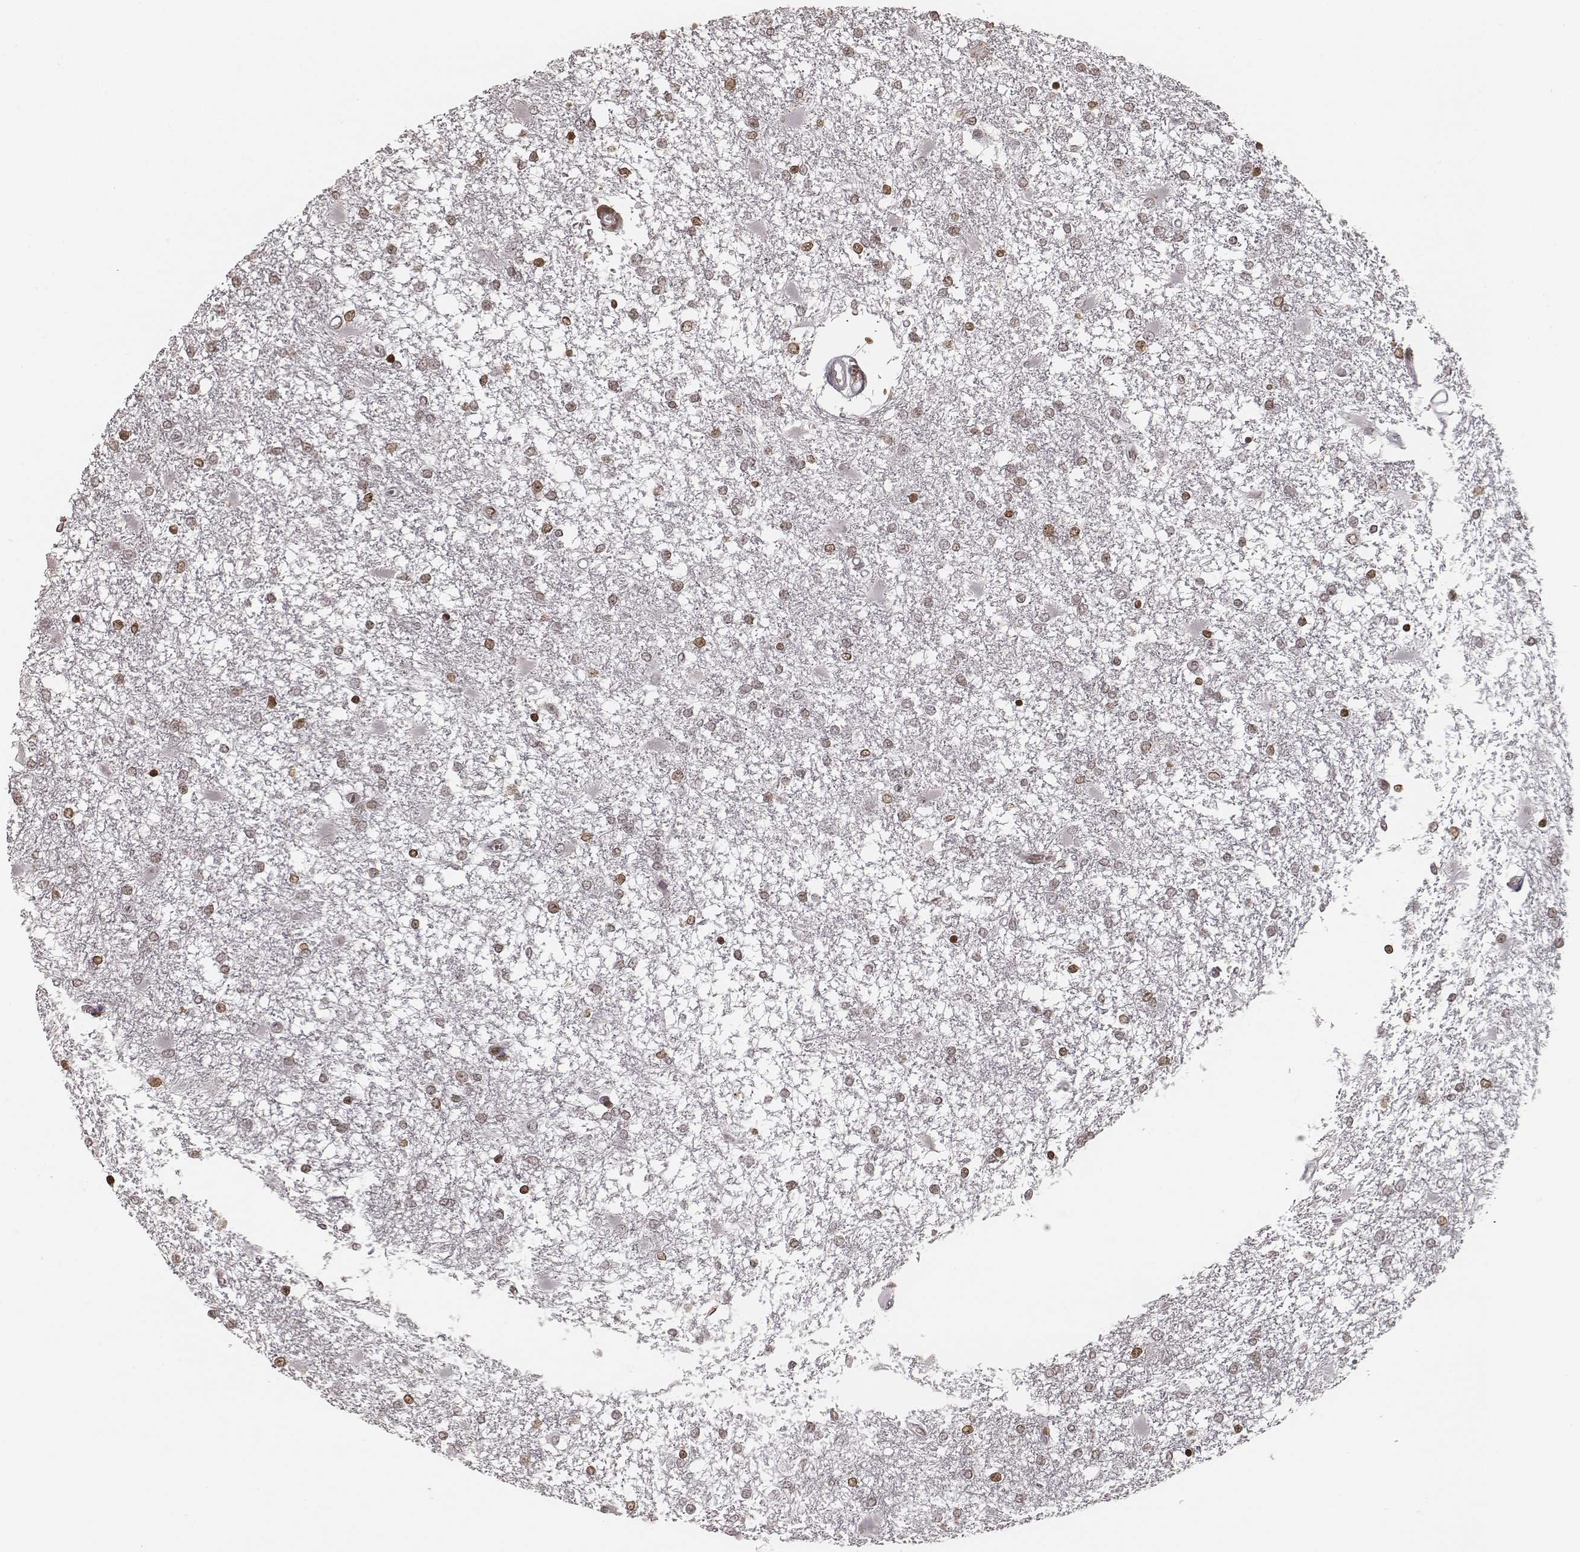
{"staining": {"intensity": "moderate", "quantity": "<25%", "location": "cytoplasmic/membranous"}, "tissue": "glioma", "cell_type": "Tumor cells", "image_type": "cancer", "snomed": [{"axis": "morphology", "description": "Glioma, malignant, High grade"}, {"axis": "topography", "description": "Cerebral cortex"}], "caption": "Protein positivity by immunohistochemistry (IHC) demonstrates moderate cytoplasmic/membranous positivity in about <25% of tumor cells in glioma.", "gene": "HMGA2", "patient": {"sex": "male", "age": 79}}